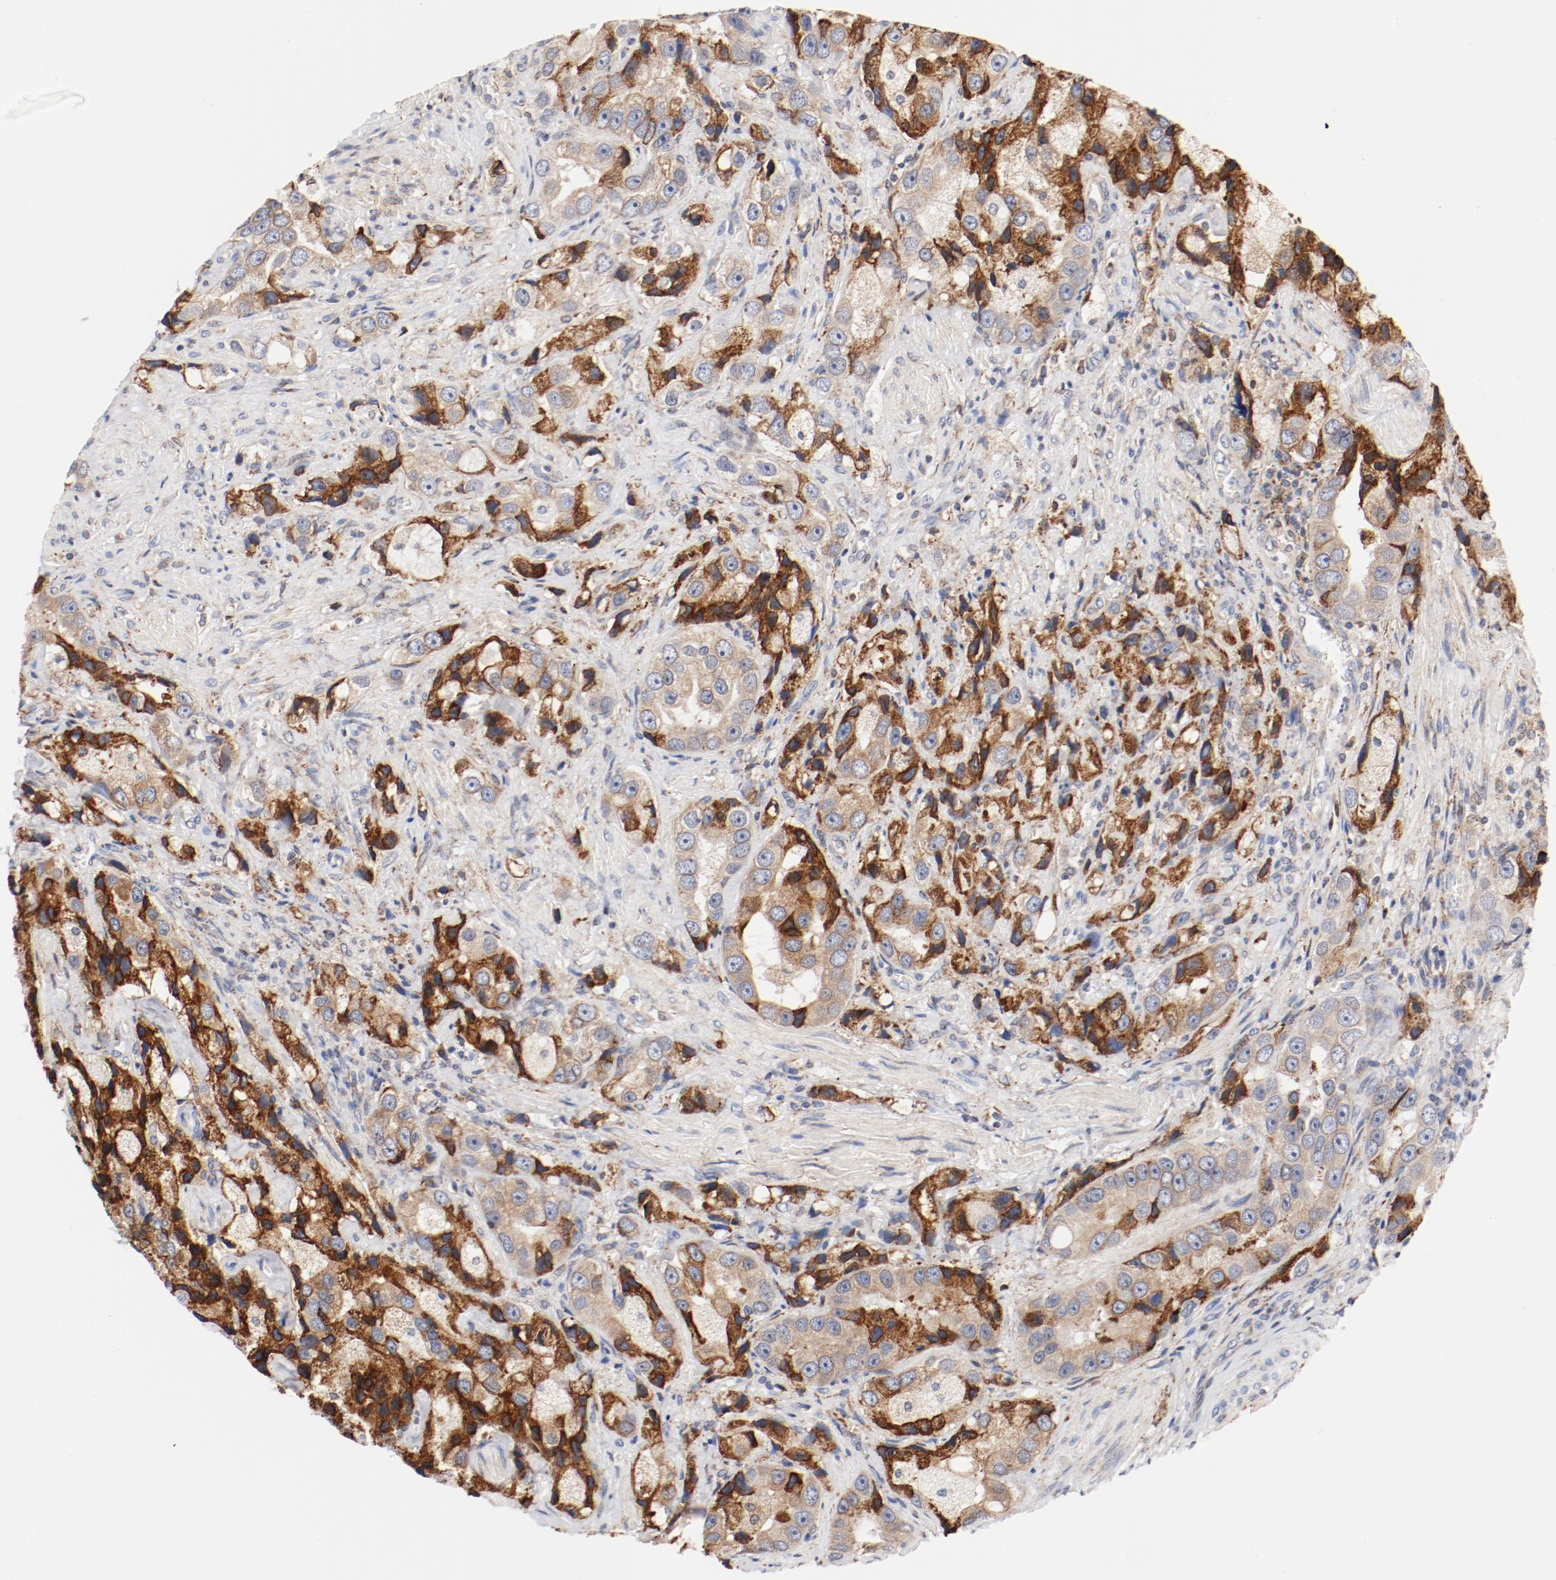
{"staining": {"intensity": "moderate", "quantity": ">75%", "location": "cytoplasmic/membranous"}, "tissue": "prostate cancer", "cell_type": "Tumor cells", "image_type": "cancer", "snomed": [{"axis": "morphology", "description": "Adenocarcinoma, High grade"}, {"axis": "topography", "description": "Prostate"}], "caption": "High-power microscopy captured an immunohistochemistry image of prostate cancer, revealing moderate cytoplasmic/membranous staining in approximately >75% of tumor cells.", "gene": "PDPK1", "patient": {"sex": "male", "age": 63}}